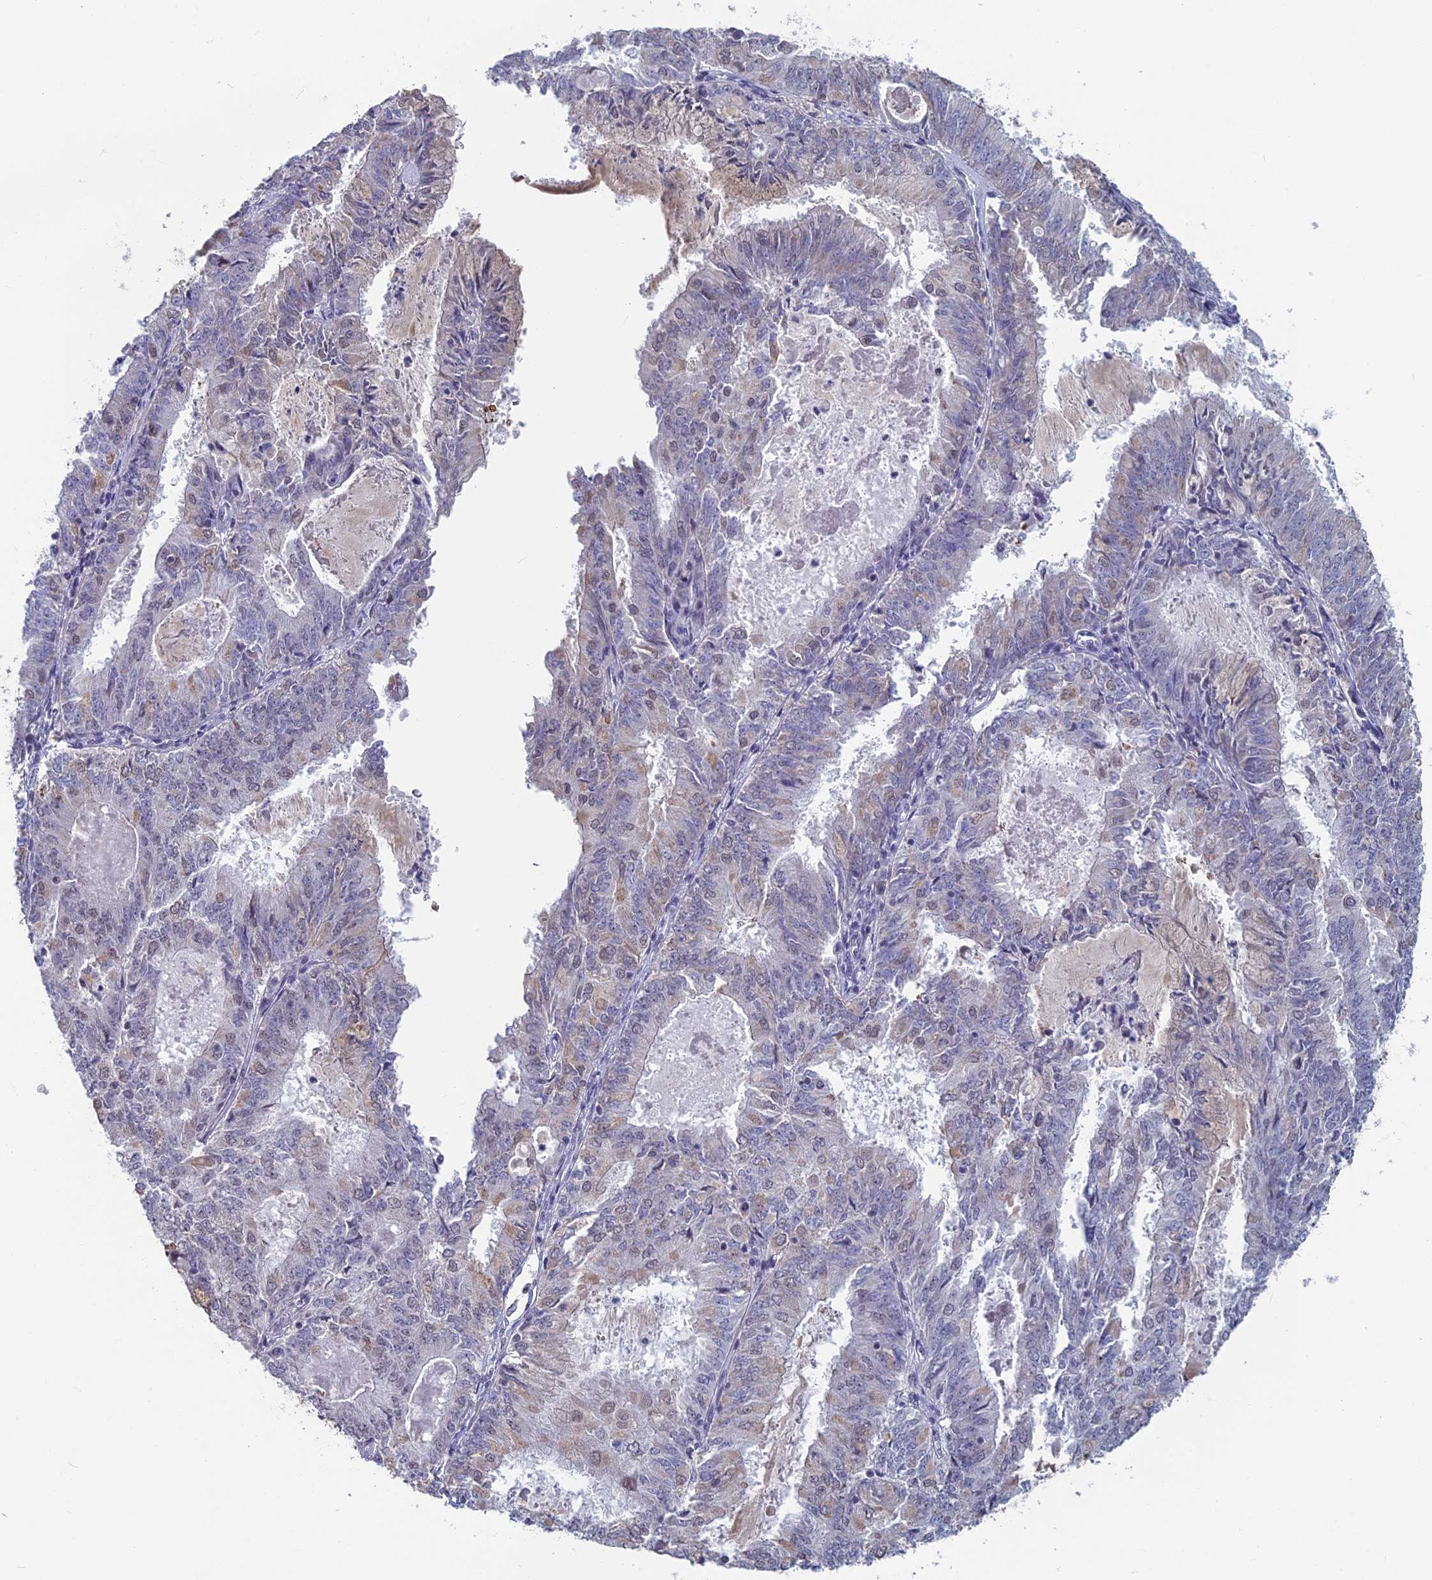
{"staining": {"intensity": "weak", "quantity": "<25%", "location": "cytoplasmic/membranous,nuclear"}, "tissue": "endometrial cancer", "cell_type": "Tumor cells", "image_type": "cancer", "snomed": [{"axis": "morphology", "description": "Adenocarcinoma, NOS"}, {"axis": "topography", "description": "Endometrium"}], "caption": "This histopathology image is of adenocarcinoma (endometrial) stained with immunohistochemistry to label a protein in brown with the nuclei are counter-stained blue. There is no staining in tumor cells.", "gene": "MT-CO3", "patient": {"sex": "female", "age": 57}}